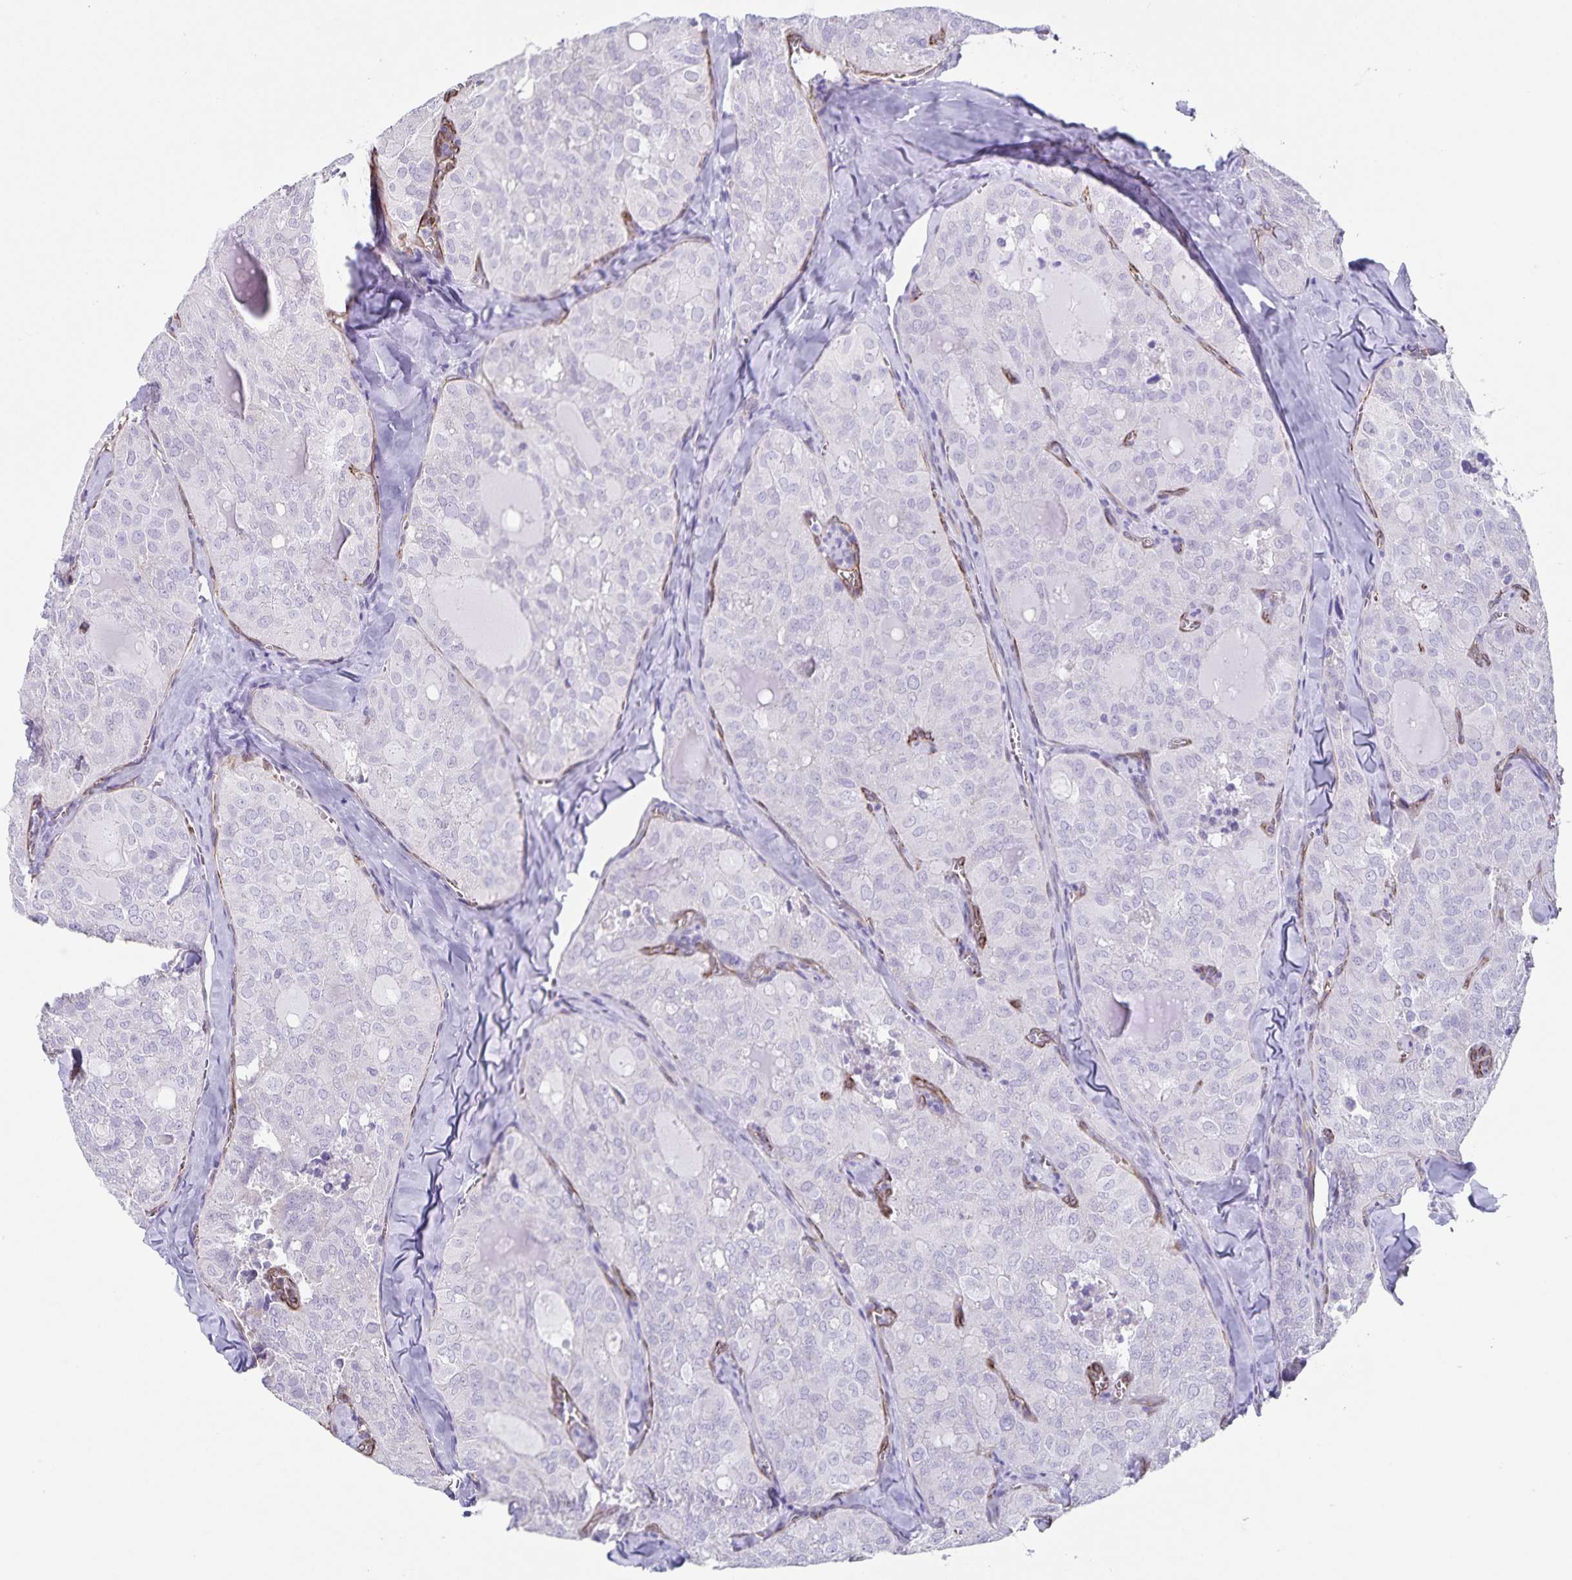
{"staining": {"intensity": "negative", "quantity": "none", "location": "none"}, "tissue": "thyroid cancer", "cell_type": "Tumor cells", "image_type": "cancer", "snomed": [{"axis": "morphology", "description": "Follicular adenoma carcinoma, NOS"}, {"axis": "topography", "description": "Thyroid gland"}], "caption": "Tumor cells are negative for protein expression in human thyroid cancer. The staining was performed using DAB to visualize the protein expression in brown, while the nuclei were stained in blue with hematoxylin (Magnification: 20x).", "gene": "SYNM", "patient": {"sex": "male", "age": 75}}